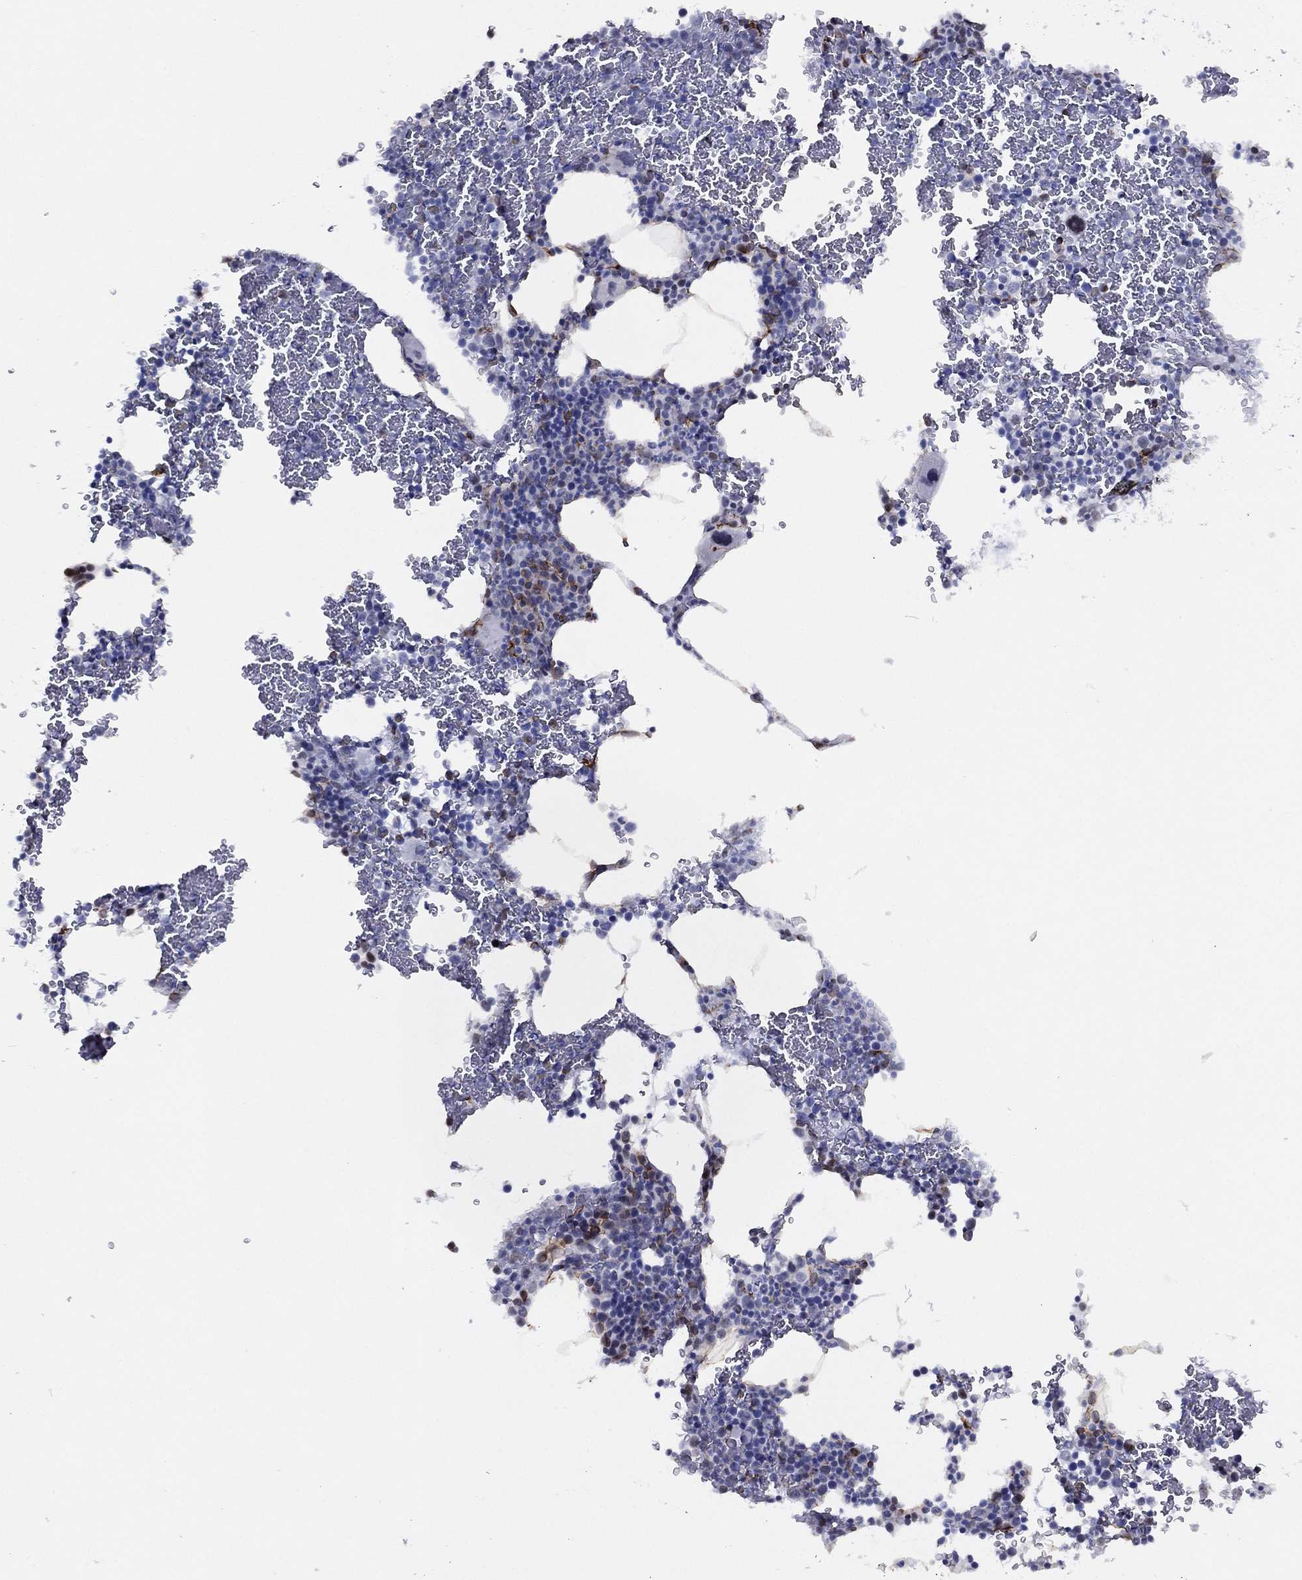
{"staining": {"intensity": "negative", "quantity": "none", "location": "none"}, "tissue": "bone marrow", "cell_type": "Hematopoietic cells", "image_type": "normal", "snomed": [{"axis": "morphology", "description": "Normal tissue, NOS"}, {"axis": "topography", "description": "Bone marrow"}], "caption": "High power microscopy histopathology image of an immunohistochemistry (IHC) micrograph of normal bone marrow, revealing no significant positivity in hematopoietic cells.", "gene": "MAS1", "patient": {"sex": "male", "age": 45}}